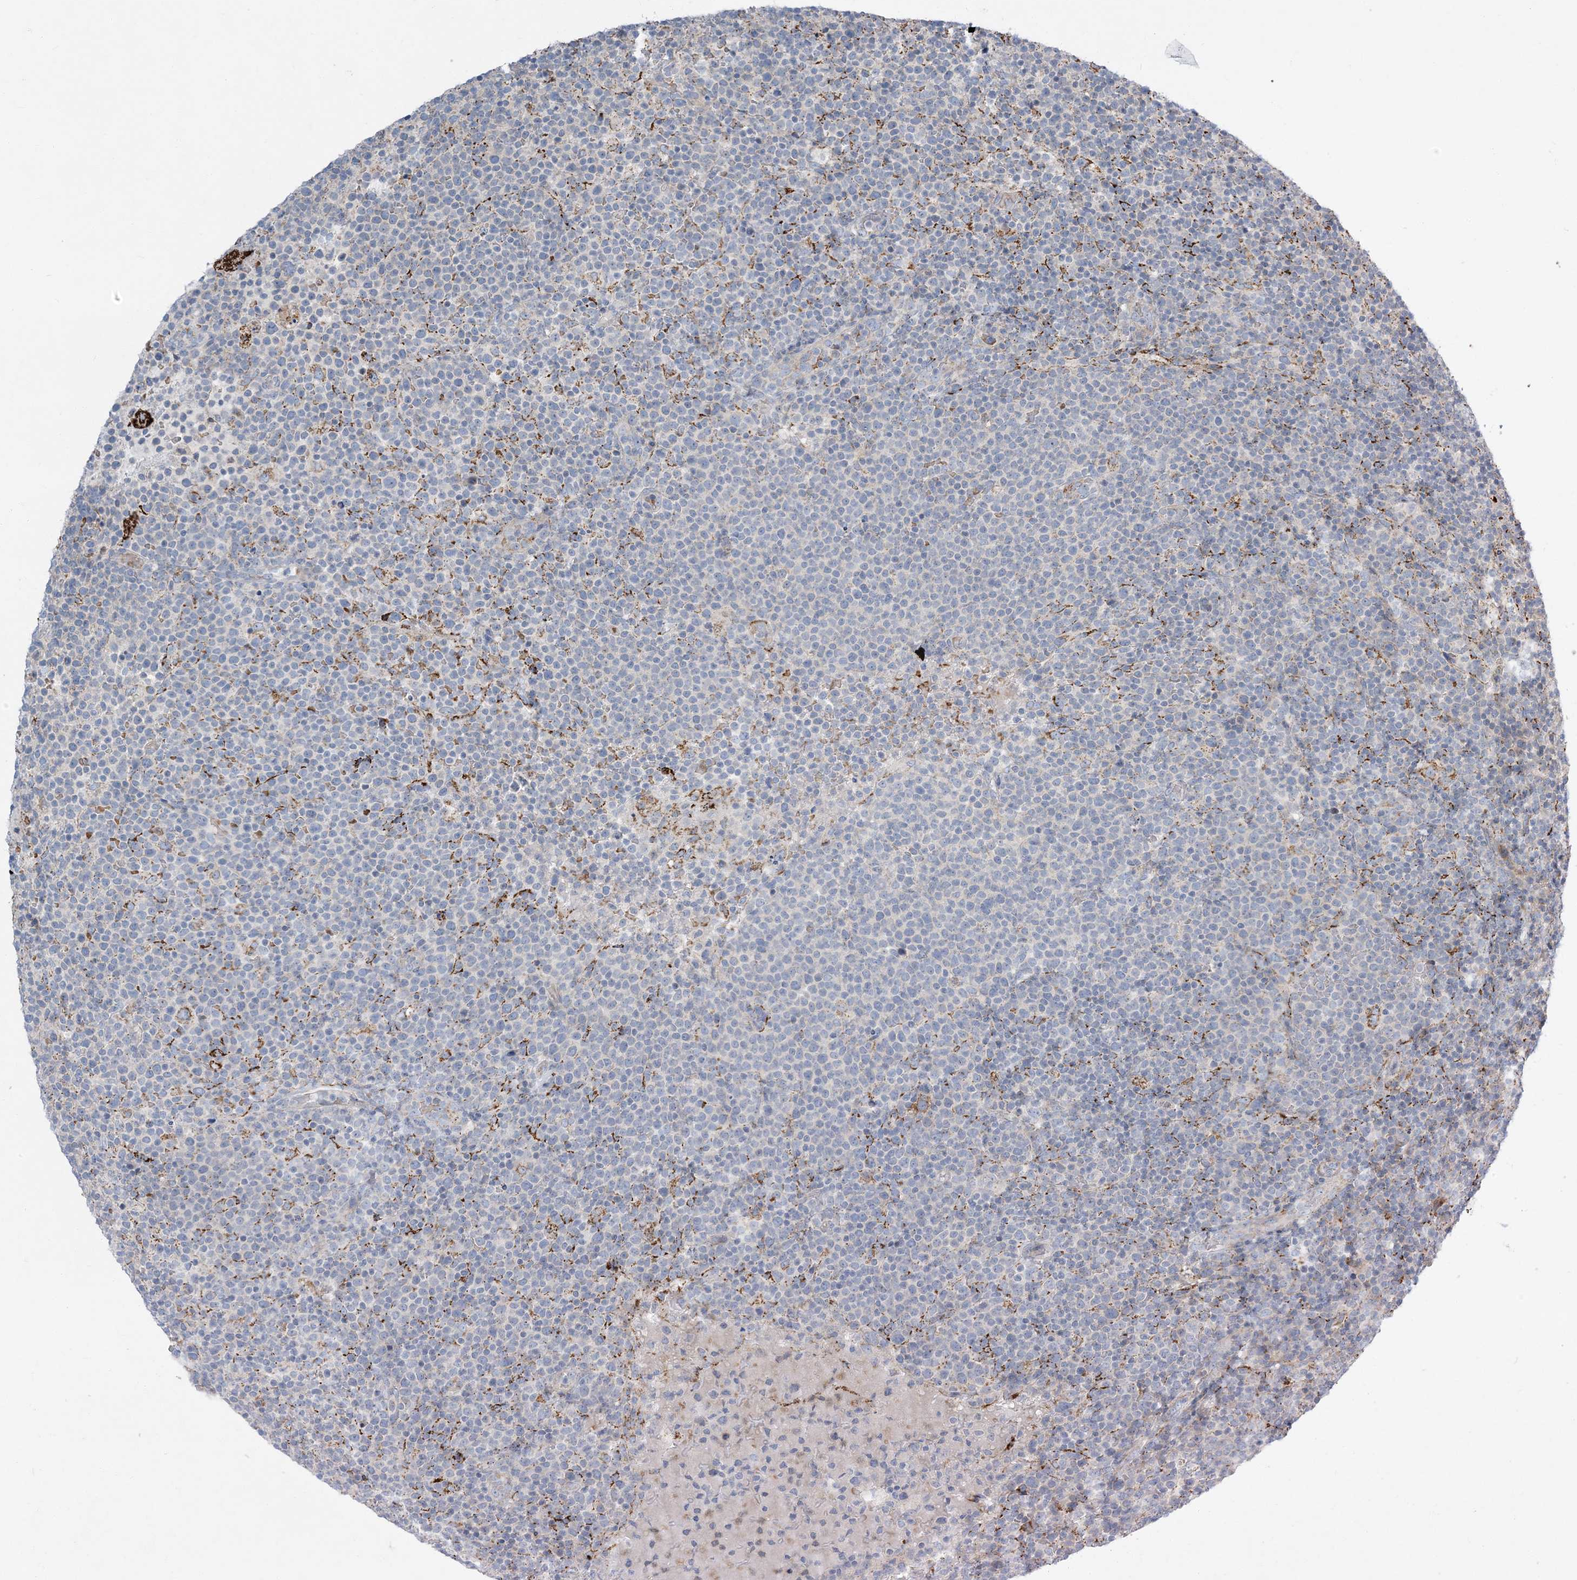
{"staining": {"intensity": "negative", "quantity": "none", "location": "none"}, "tissue": "lymphoma", "cell_type": "Tumor cells", "image_type": "cancer", "snomed": [{"axis": "morphology", "description": "Malignant lymphoma, non-Hodgkin's type, High grade"}, {"axis": "topography", "description": "Lymph node"}], "caption": "An immunohistochemistry (IHC) histopathology image of malignant lymphoma, non-Hodgkin's type (high-grade) is shown. There is no staining in tumor cells of malignant lymphoma, non-Hodgkin's type (high-grade).", "gene": "LTN1", "patient": {"sex": "male", "age": 61}}